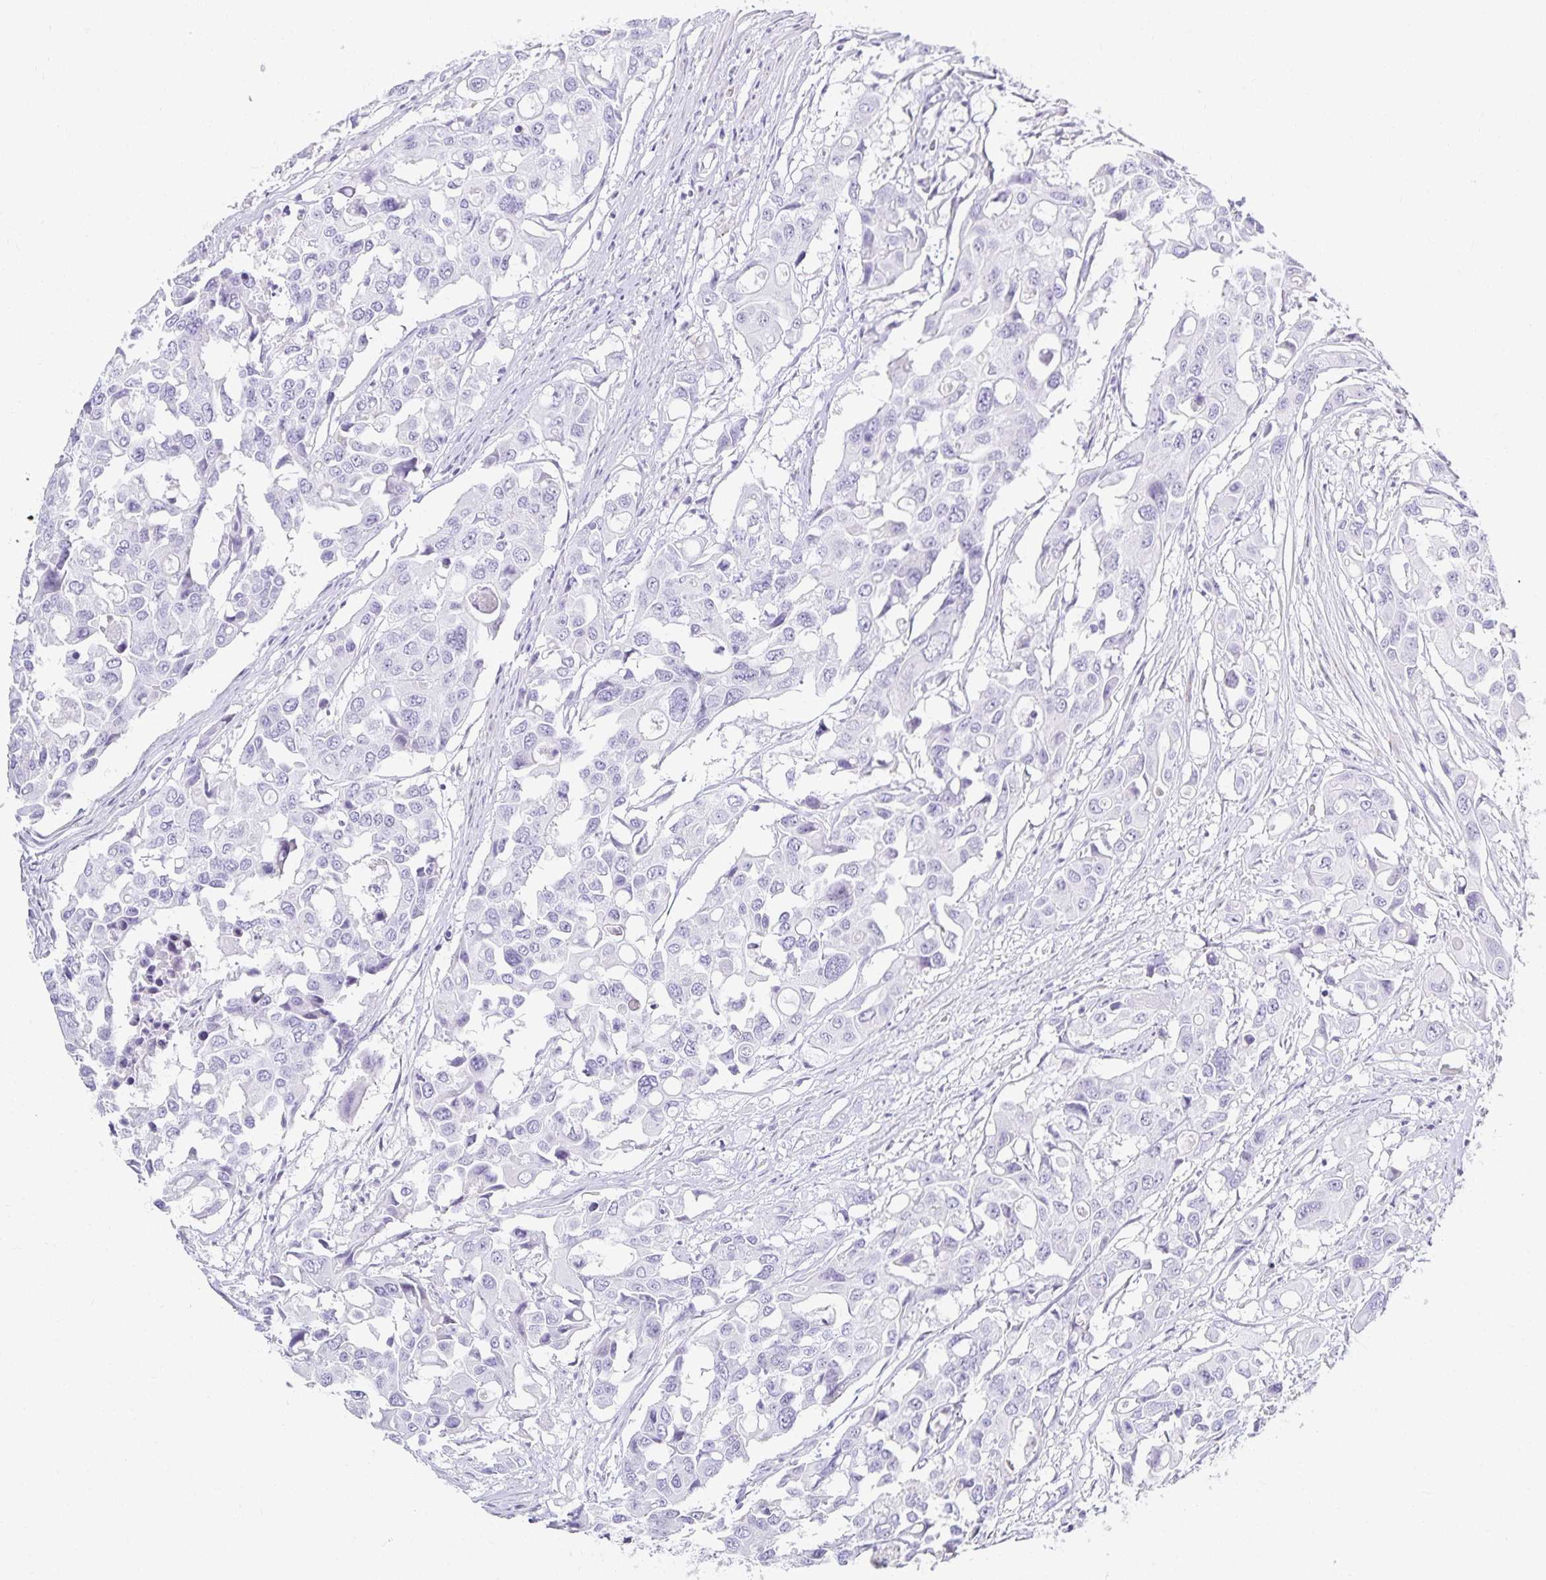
{"staining": {"intensity": "negative", "quantity": "none", "location": "none"}, "tissue": "colorectal cancer", "cell_type": "Tumor cells", "image_type": "cancer", "snomed": [{"axis": "morphology", "description": "Adenocarcinoma, NOS"}, {"axis": "topography", "description": "Colon"}], "caption": "This histopathology image is of colorectal cancer (adenocarcinoma) stained with immunohistochemistry to label a protein in brown with the nuclei are counter-stained blue. There is no staining in tumor cells.", "gene": "GP2", "patient": {"sex": "male", "age": 77}}